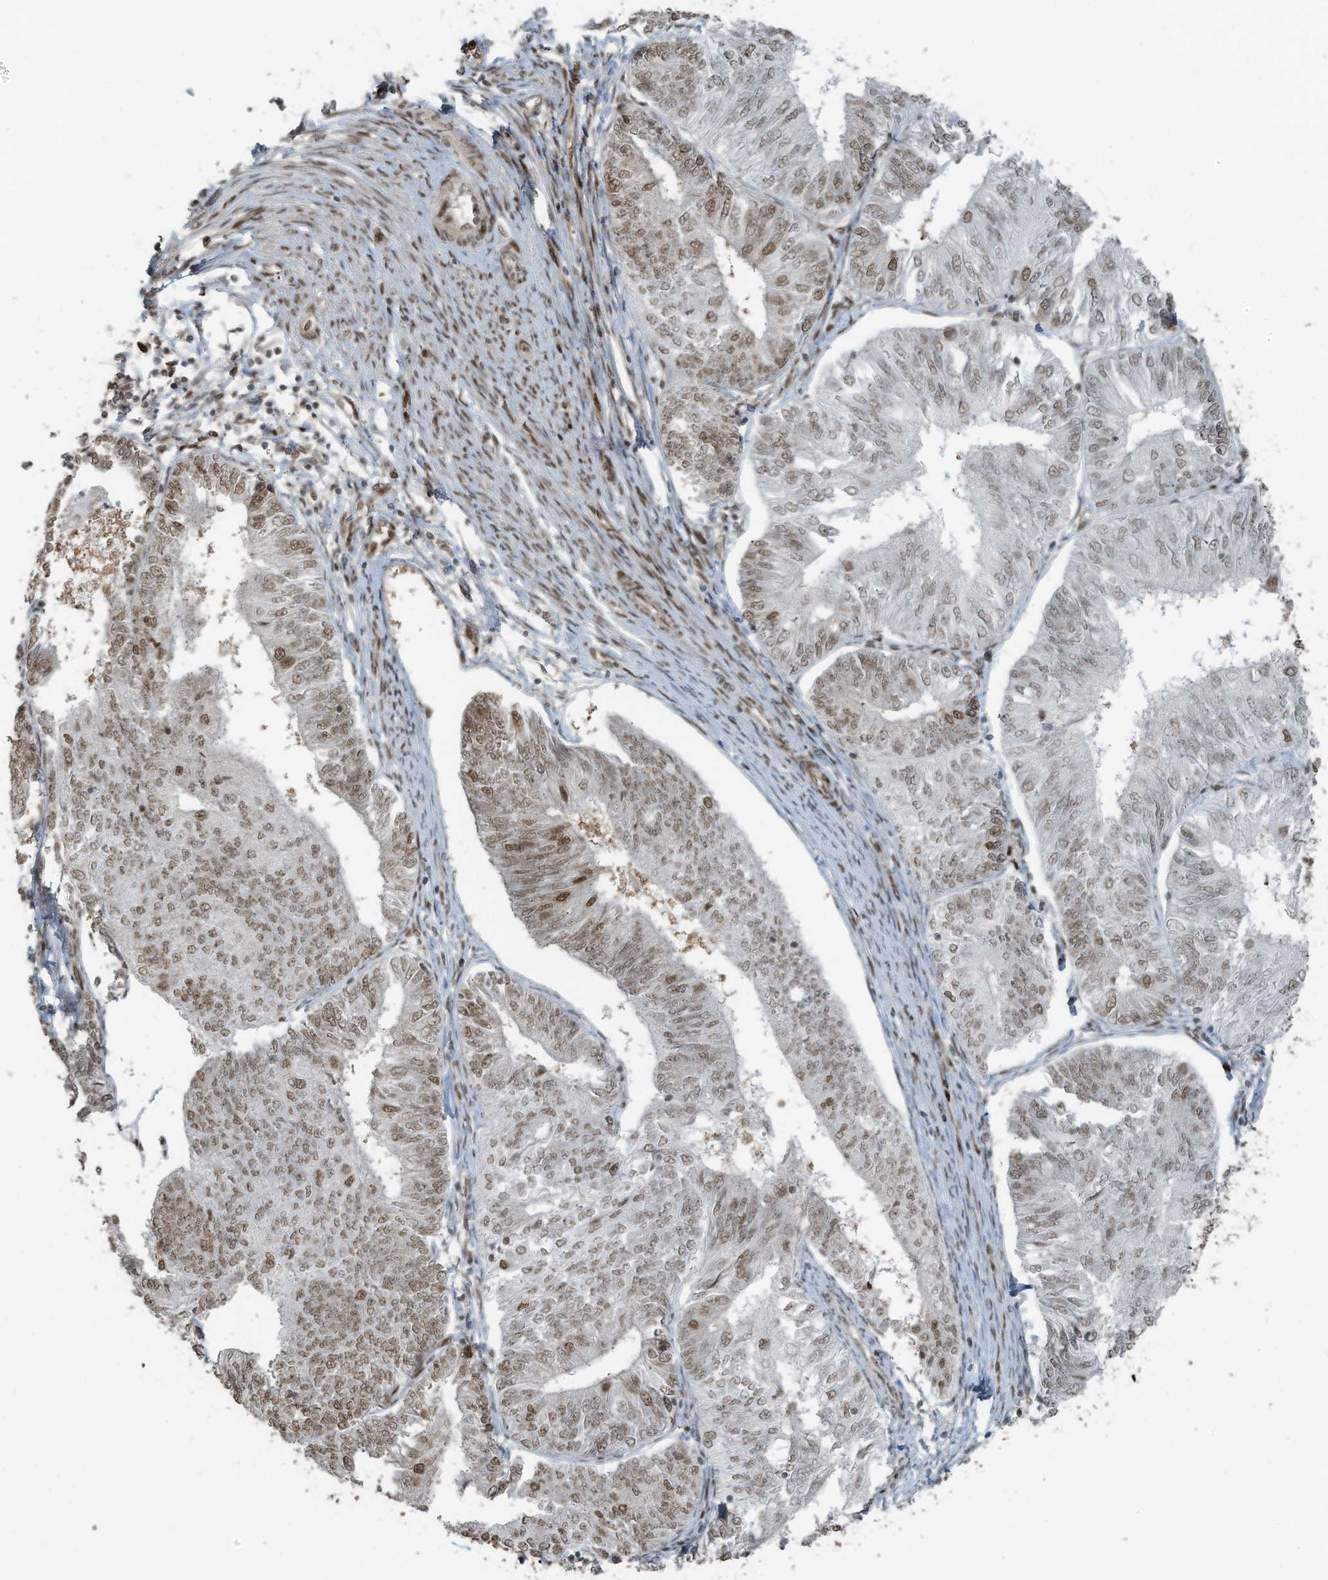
{"staining": {"intensity": "moderate", "quantity": "25%-75%", "location": "nuclear"}, "tissue": "endometrial cancer", "cell_type": "Tumor cells", "image_type": "cancer", "snomed": [{"axis": "morphology", "description": "Adenocarcinoma, NOS"}, {"axis": "topography", "description": "Endometrium"}], "caption": "Tumor cells reveal medium levels of moderate nuclear positivity in about 25%-75% of cells in human endometrial adenocarcinoma.", "gene": "PCNP", "patient": {"sex": "female", "age": 58}}